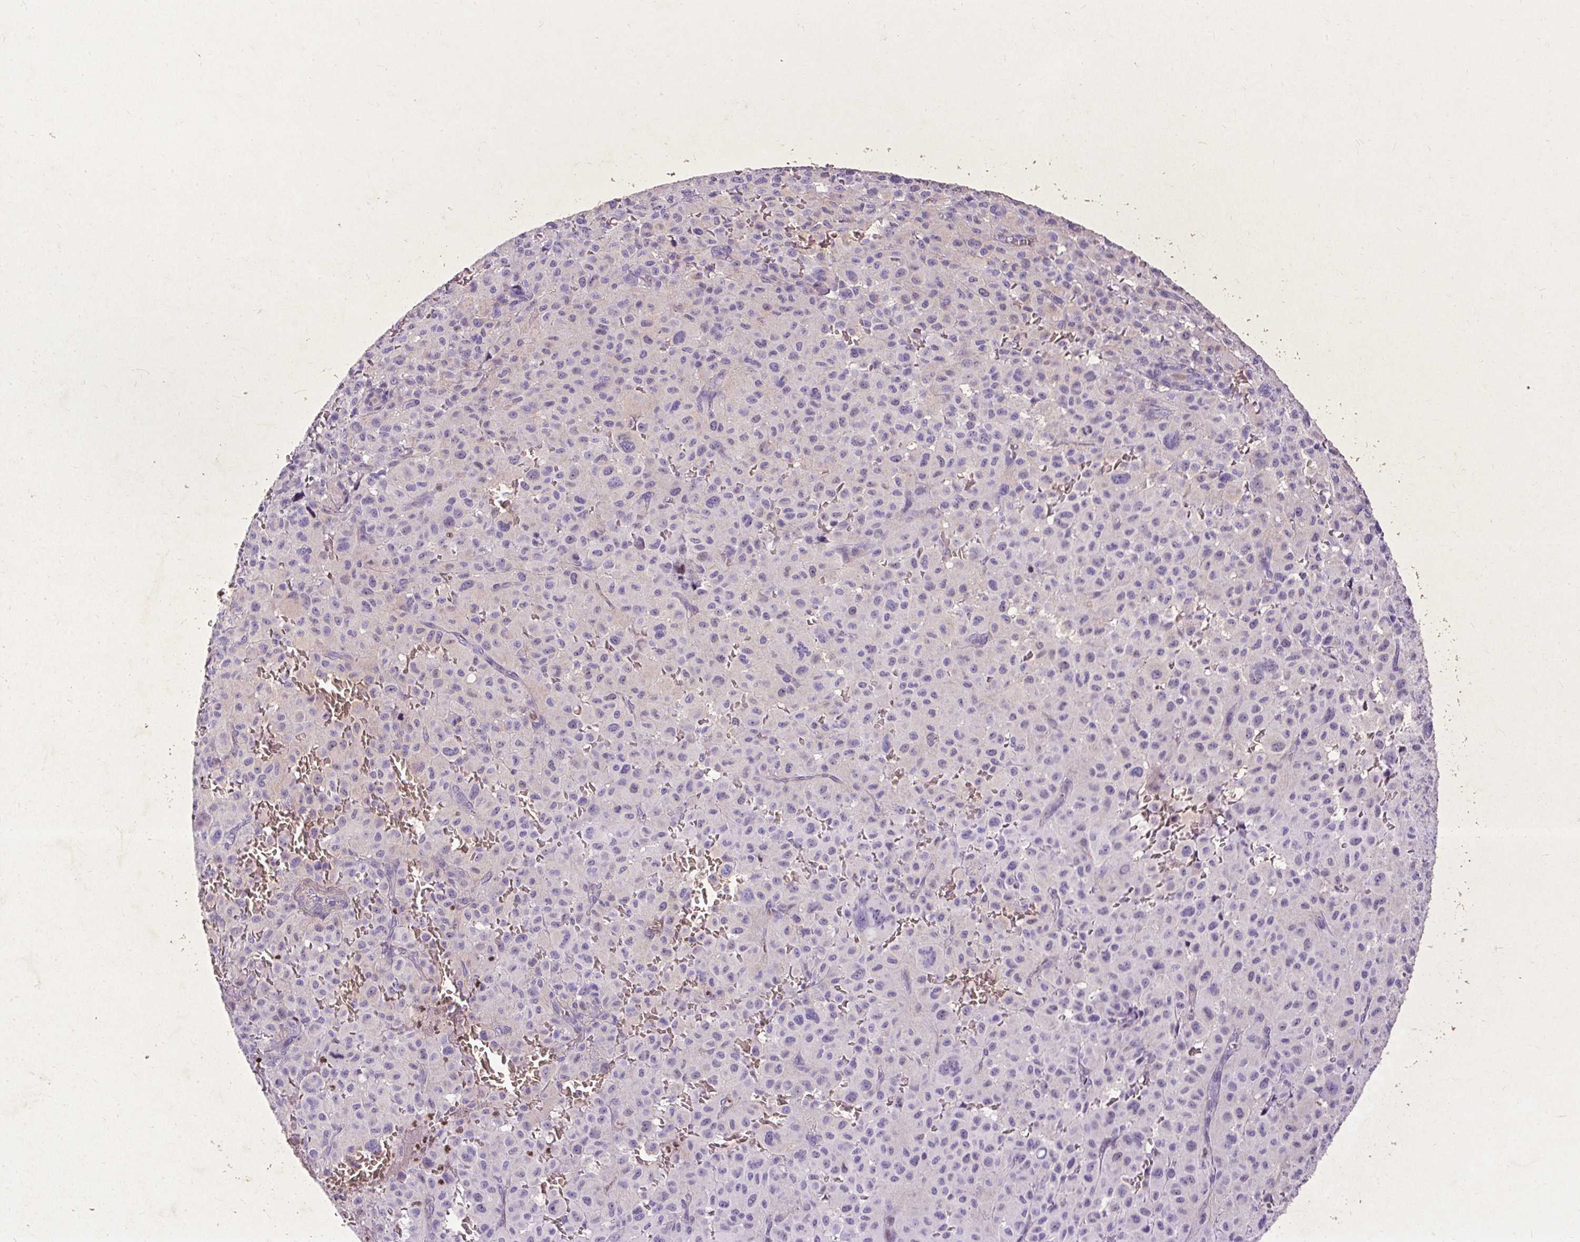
{"staining": {"intensity": "weak", "quantity": "<25%", "location": "nuclear"}, "tissue": "melanoma", "cell_type": "Tumor cells", "image_type": "cancer", "snomed": [{"axis": "morphology", "description": "Malignant melanoma, NOS"}, {"axis": "topography", "description": "Skin"}], "caption": "Histopathology image shows no significant protein expression in tumor cells of malignant melanoma.", "gene": "SPC24", "patient": {"sex": "female", "age": 74}}